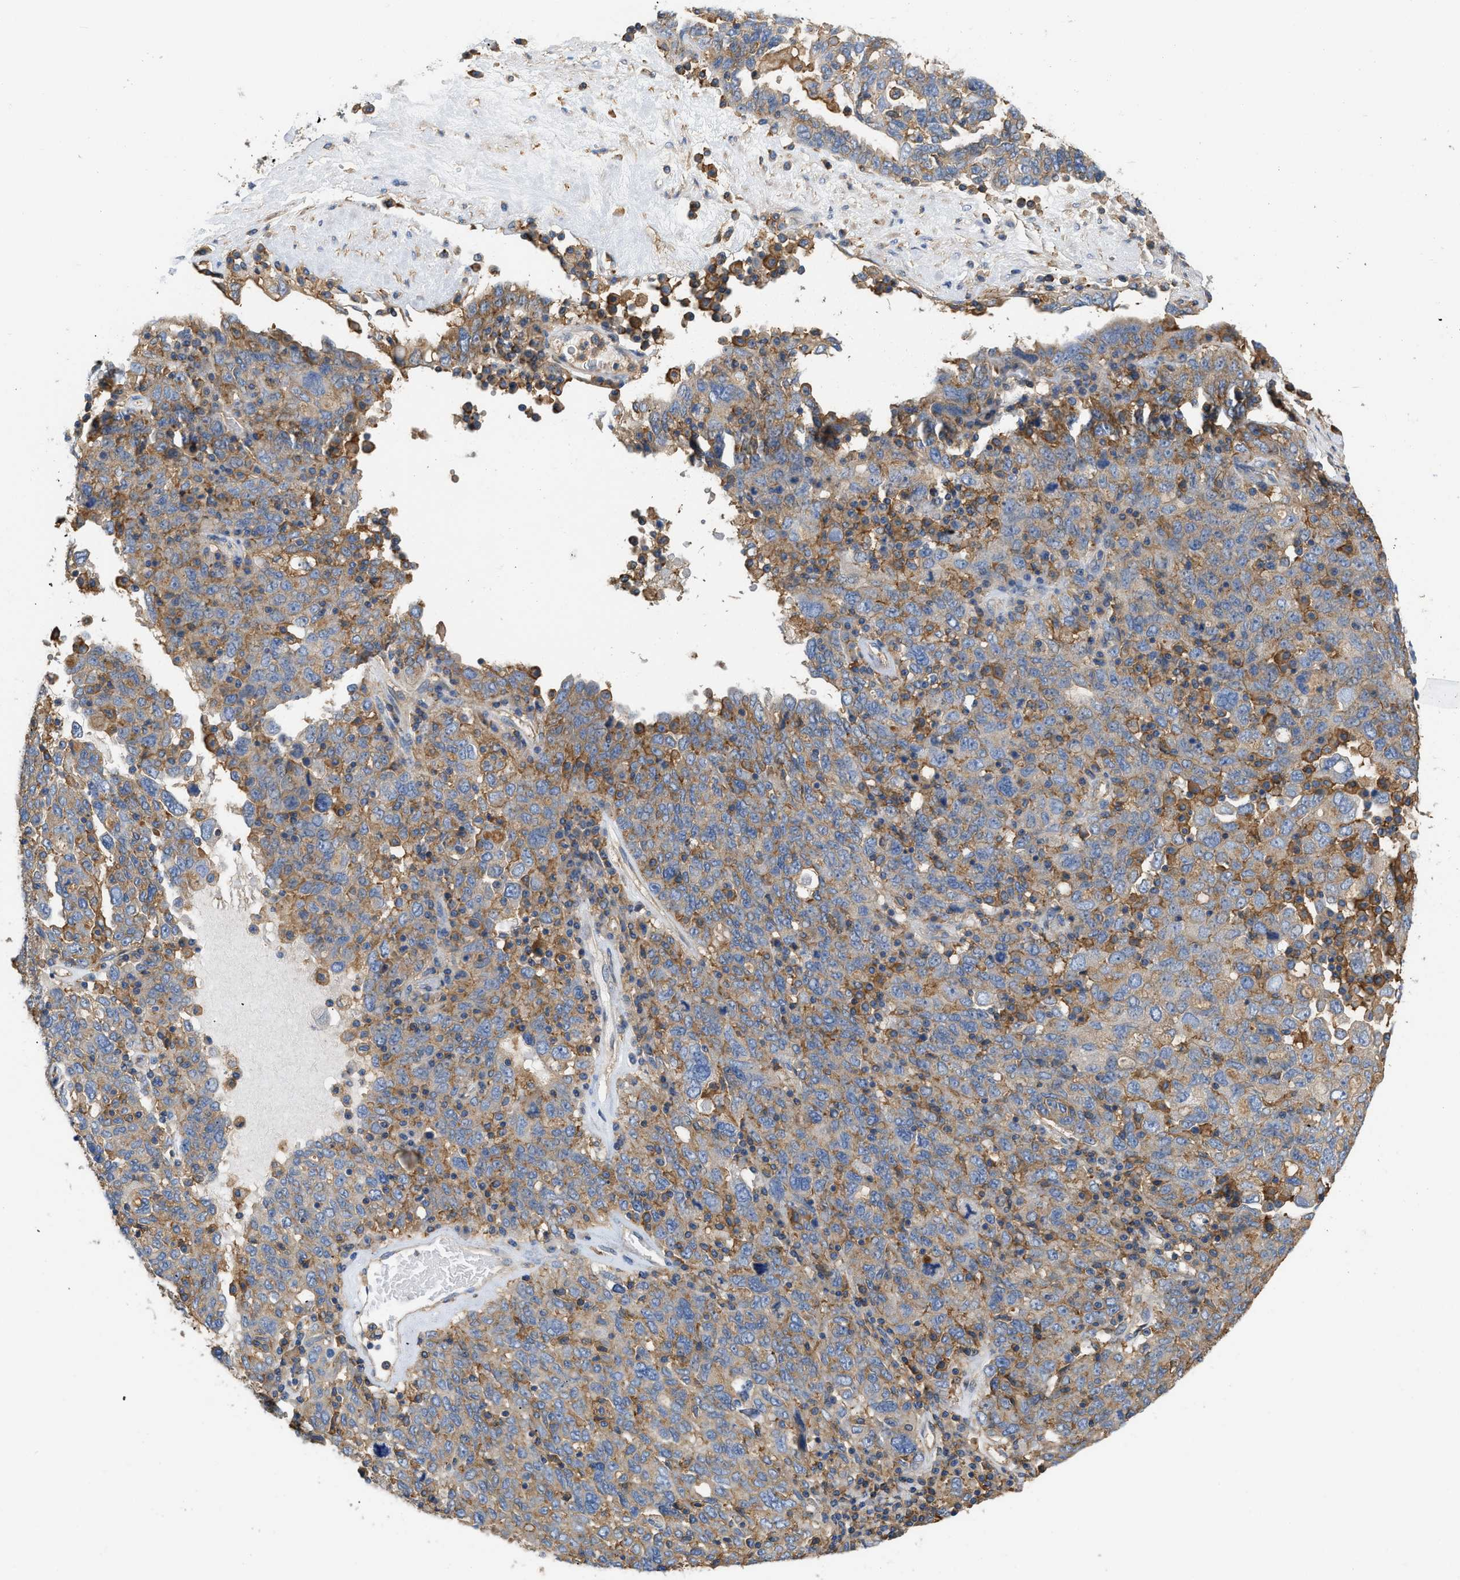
{"staining": {"intensity": "moderate", "quantity": "25%-75%", "location": "cytoplasmic/membranous"}, "tissue": "ovarian cancer", "cell_type": "Tumor cells", "image_type": "cancer", "snomed": [{"axis": "morphology", "description": "Carcinoma, endometroid"}, {"axis": "topography", "description": "Ovary"}], "caption": "This photomicrograph reveals ovarian endometroid carcinoma stained with IHC to label a protein in brown. The cytoplasmic/membranous of tumor cells show moderate positivity for the protein. Nuclei are counter-stained blue.", "gene": "GNB4", "patient": {"sex": "female", "age": 62}}